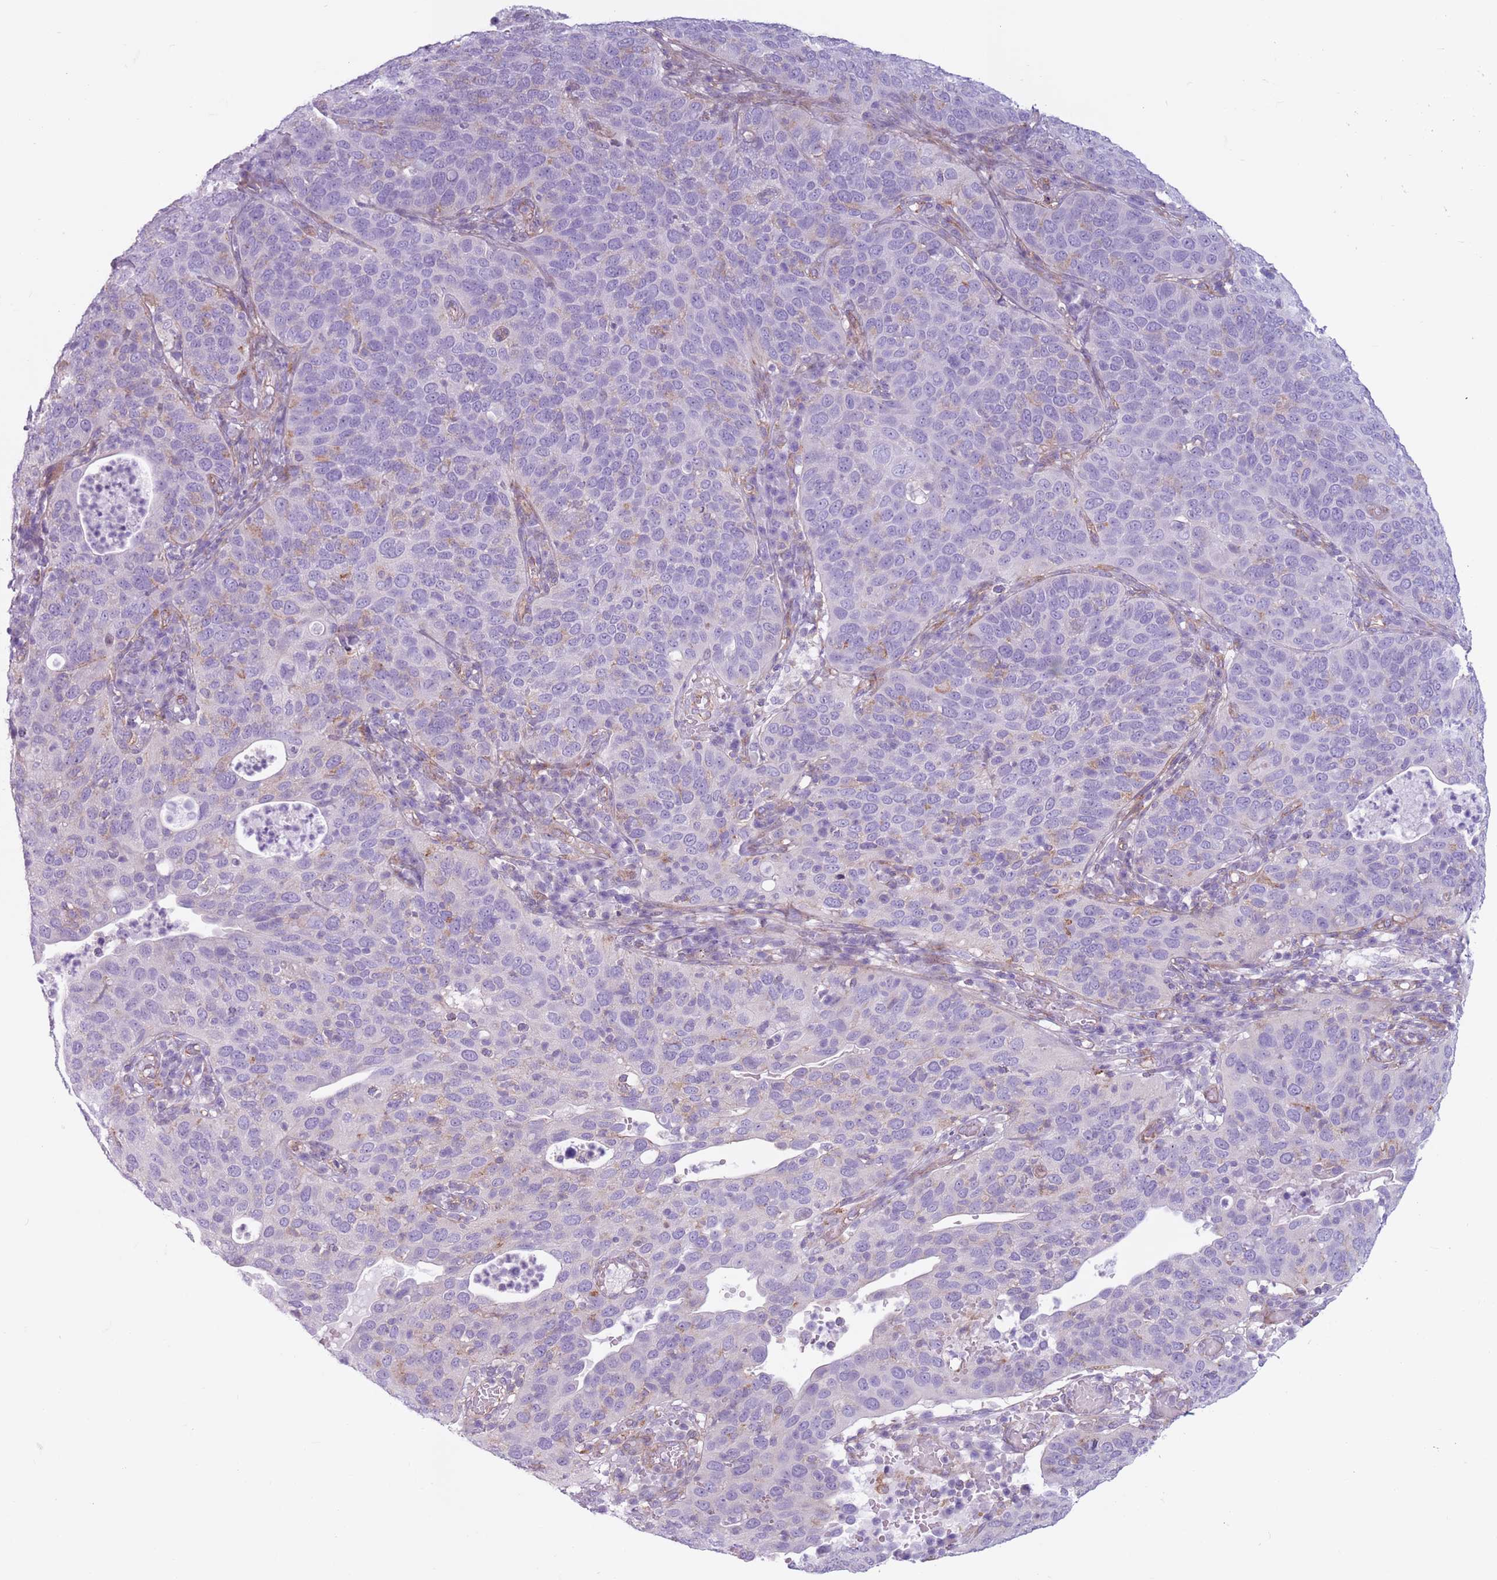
{"staining": {"intensity": "negative", "quantity": "none", "location": "none"}, "tissue": "cervical cancer", "cell_type": "Tumor cells", "image_type": "cancer", "snomed": [{"axis": "morphology", "description": "Squamous cell carcinoma, NOS"}, {"axis": "topography", "description": "Cervix"}], "caption": "Immunohistochemical staining of human cervical cancer (squamous cell carcinoma) demonstrates no significant staining in tumor cells.", "gene": "SNX6", "patient": {"sex": "female", "age": 36}}